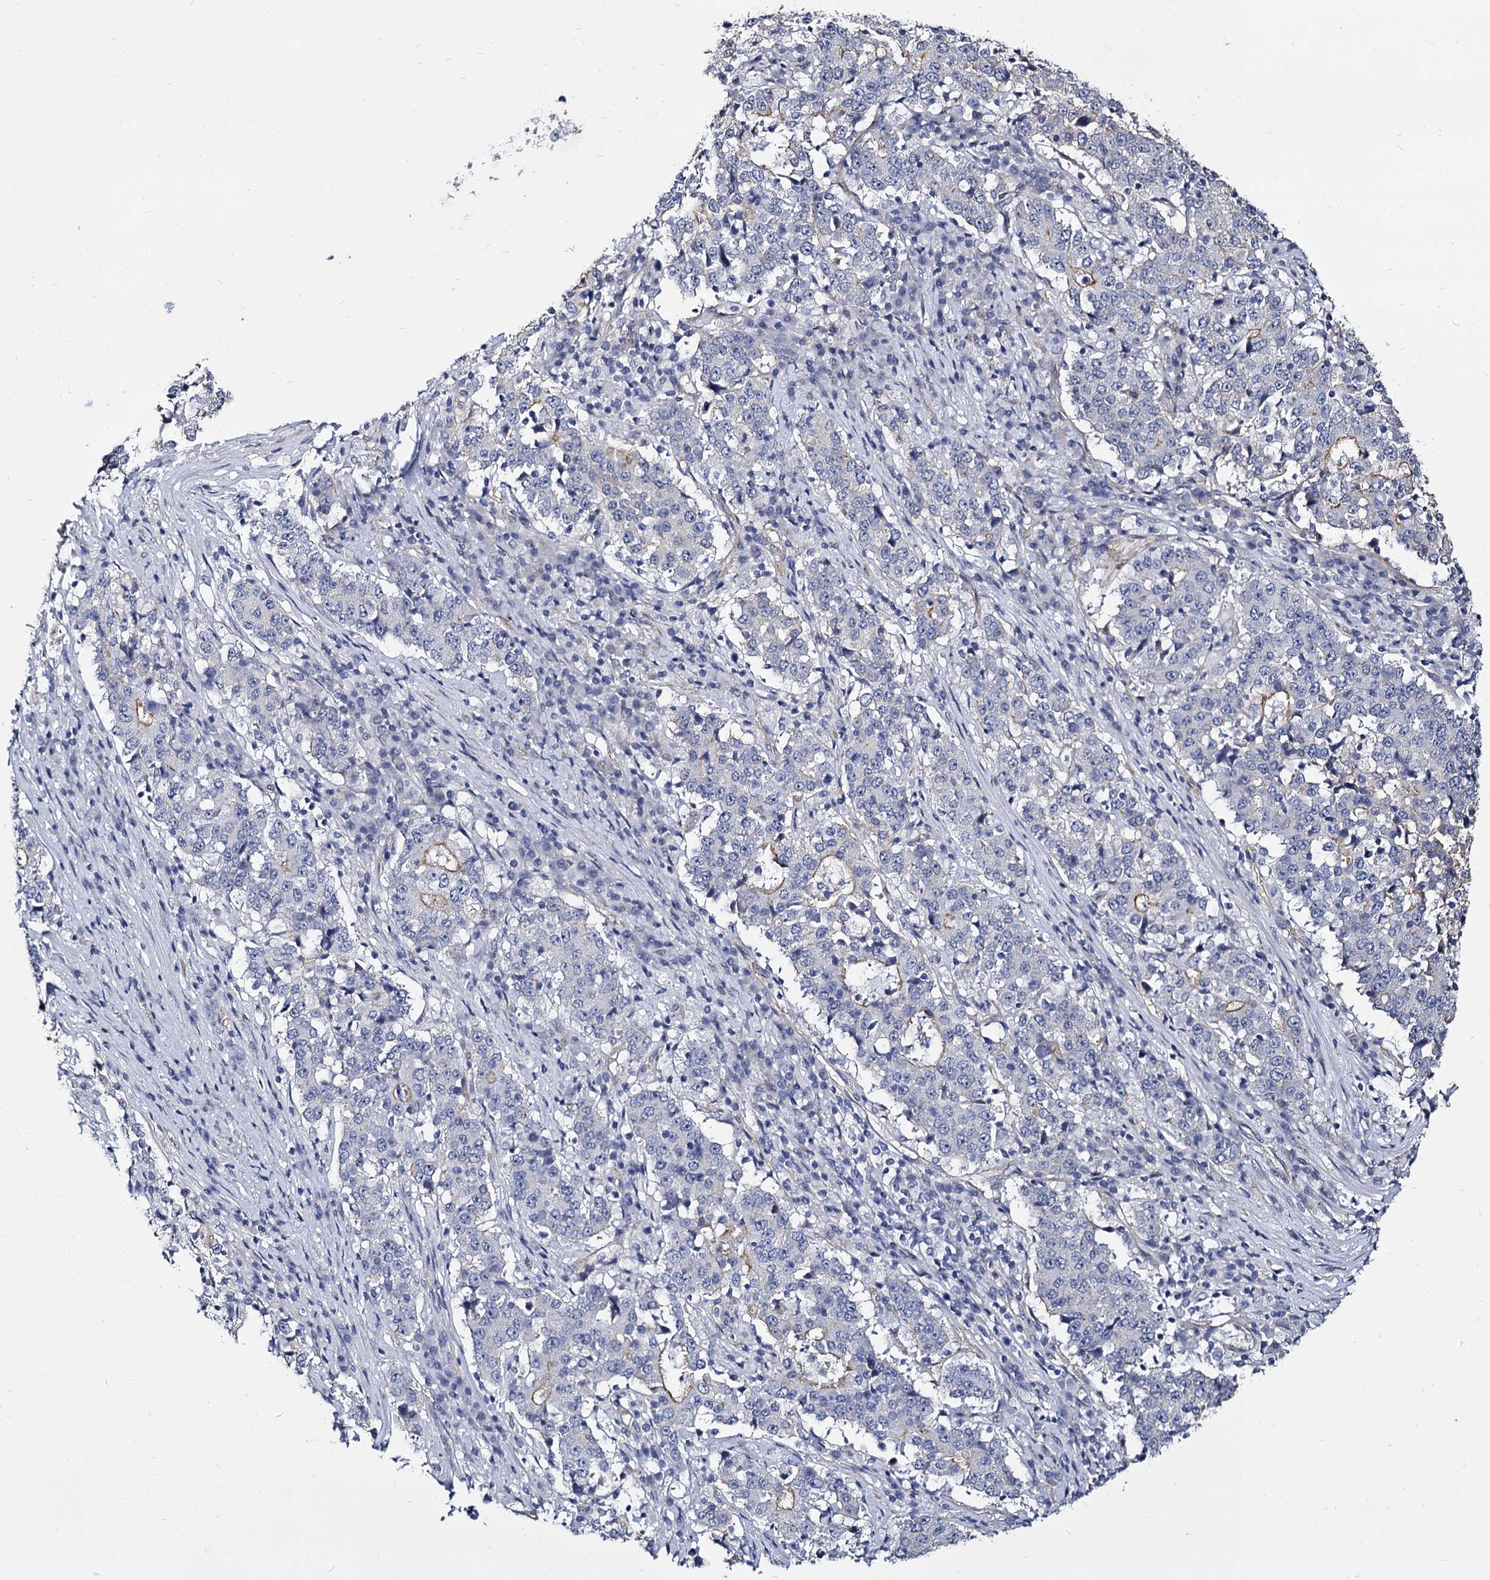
{"staining": {"intensity": "weak", "quantity": "<25%", "location": "cytoplasmic/membranous"}, "tissue": "stomach cancer", "cell_type": "Tumor cells", "image_type": "cancer", "snomed": [{"axis": "morphology", "description": "Adenocarcinoma, NOS"}, {"axis": "topography", "description": "Stomach"}], "caption": "Tumor cells show no significant protein staining in stomach cancer (adenocarcinoma).", "gene": "CBFB", "patient": {"sex": "male", "age": 59}}